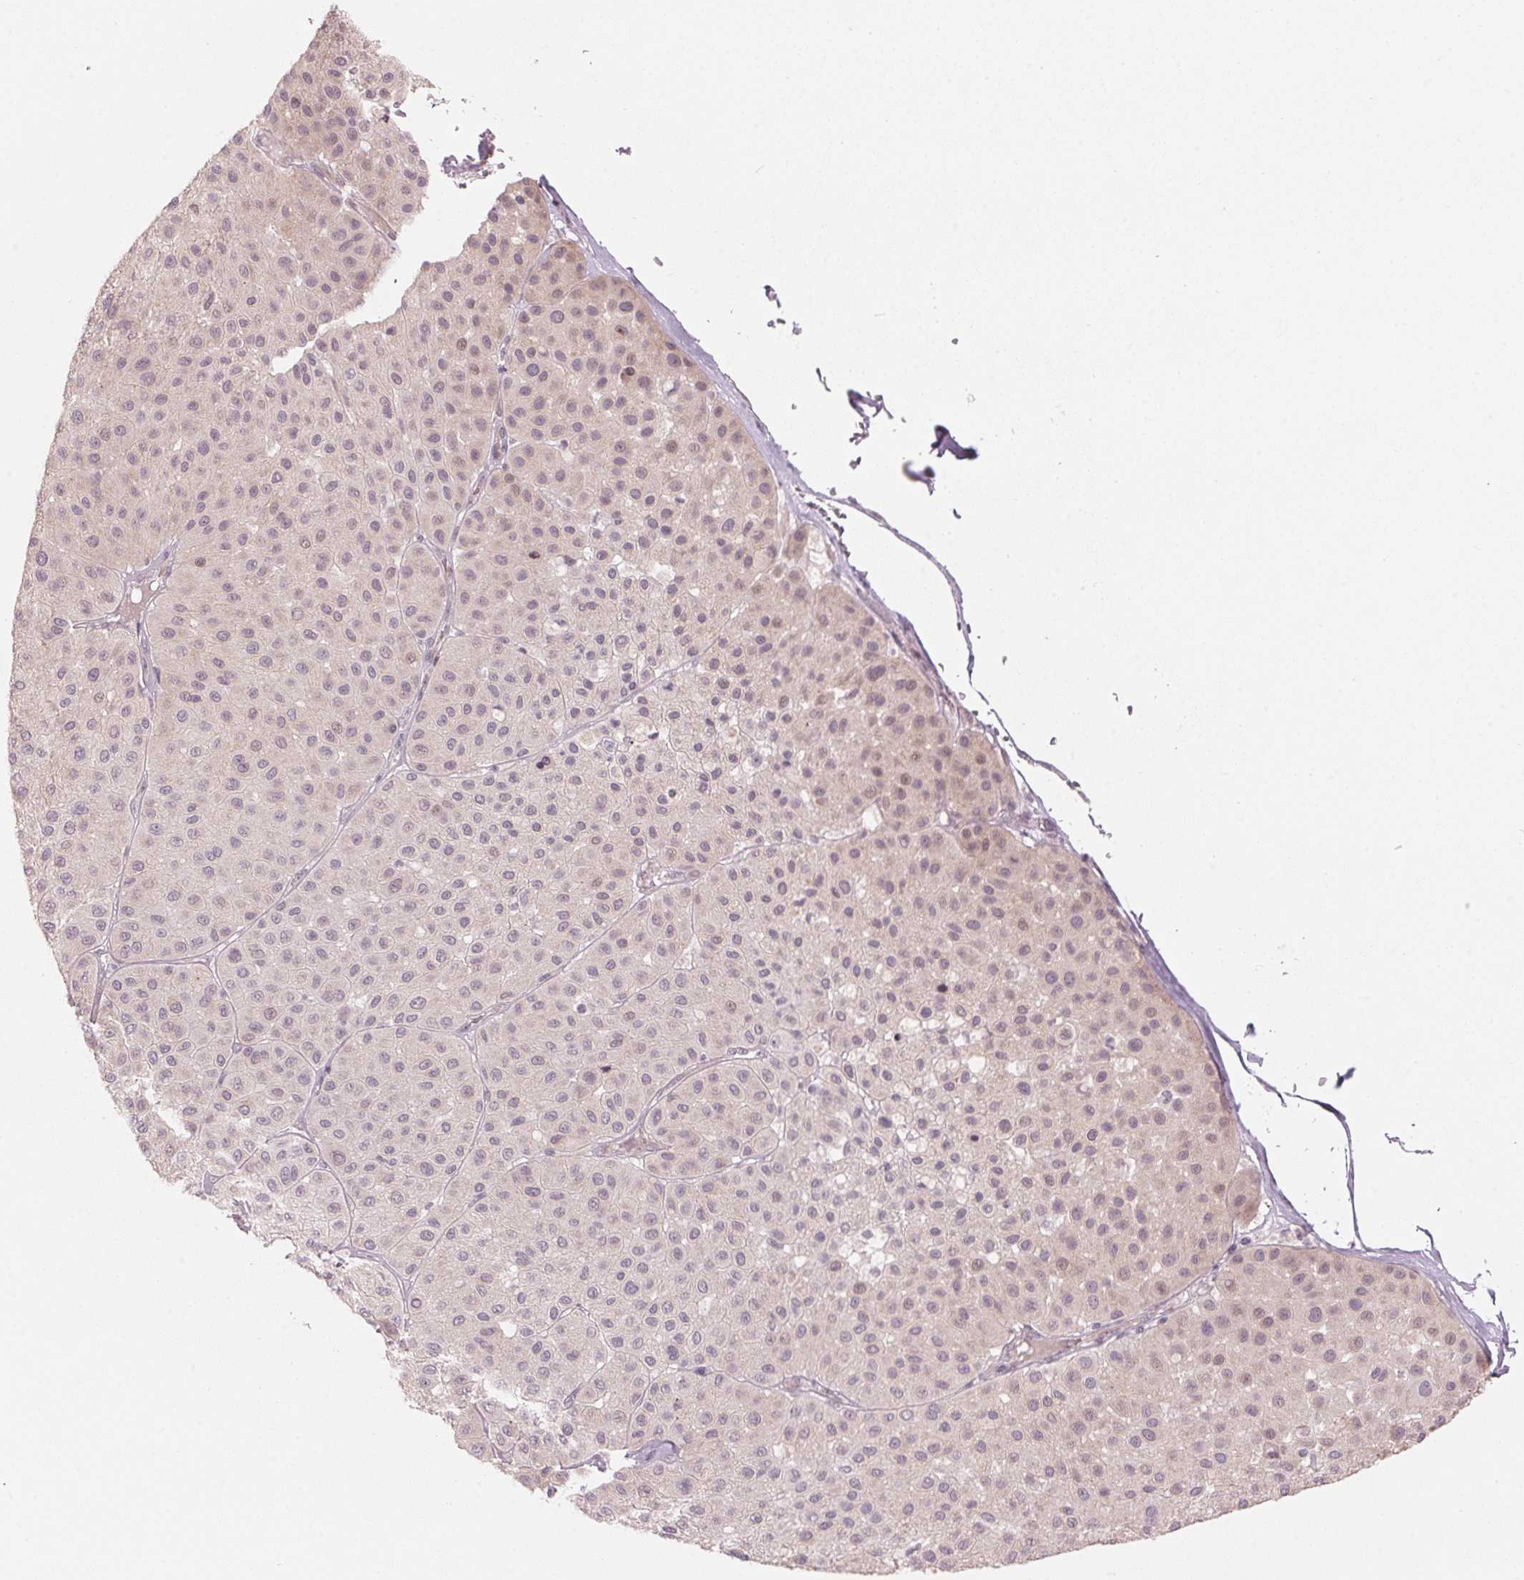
{"staining": {"intensity": "weak", "quantity": "<25%", "location": "nuclear"}, "tissue": "melanoma", "cell_type": "Tumor cells", "image_type": "cancer", "snomed": [{"axis": "morphology", "description": "Malignant melanoma, Metastatic site"}, {"axis": "topography", "description": "Smooth muscle"}], "caption": "Tumor cells are negative for brown protein staining in melanoma. (DAB (3,3'-diaminobenzidine) immunohistochemistry visualized using brightfield microscopy, high magnification).", "gene": "TMED6", "patient": {"sex": "male", "age": 41}}